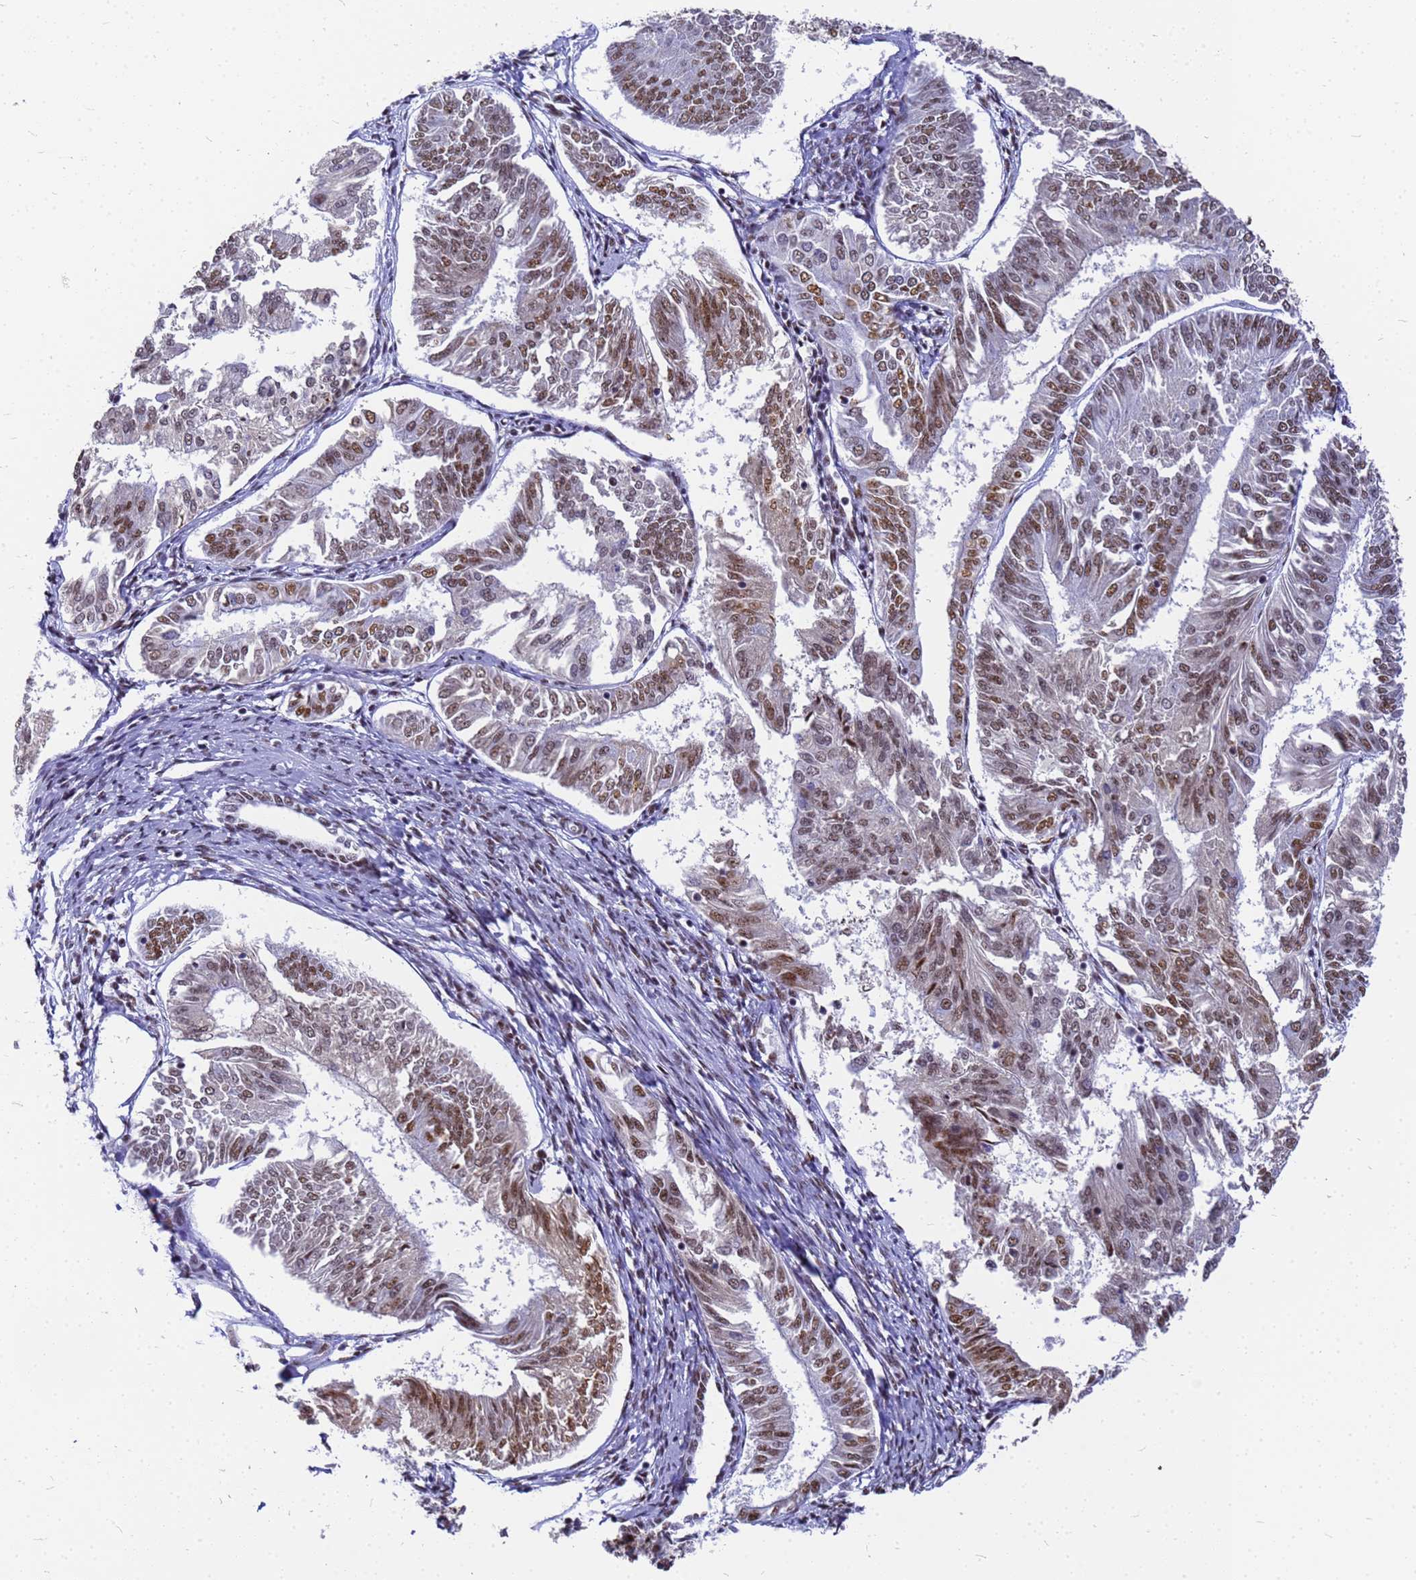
{"staining": {"intensity": "moderate", "quantity": ">75%", "location": "nuclear"}, "tissue": "endometrial cancer", "cell_type": "Tumor cells", "image_type": "cancer", "snomed": [{"axis": "morphology", "description": "Adenocarcinoma, NOS"}, {"axis": "topography", "description": "Endometrium"}], "caption": "Moderate nuclear protein staining is identified in approximately >75% of tumor cells in endometrial cancer.", "gene": "SART3", "patient": {"sex": "female", "age": 58}}